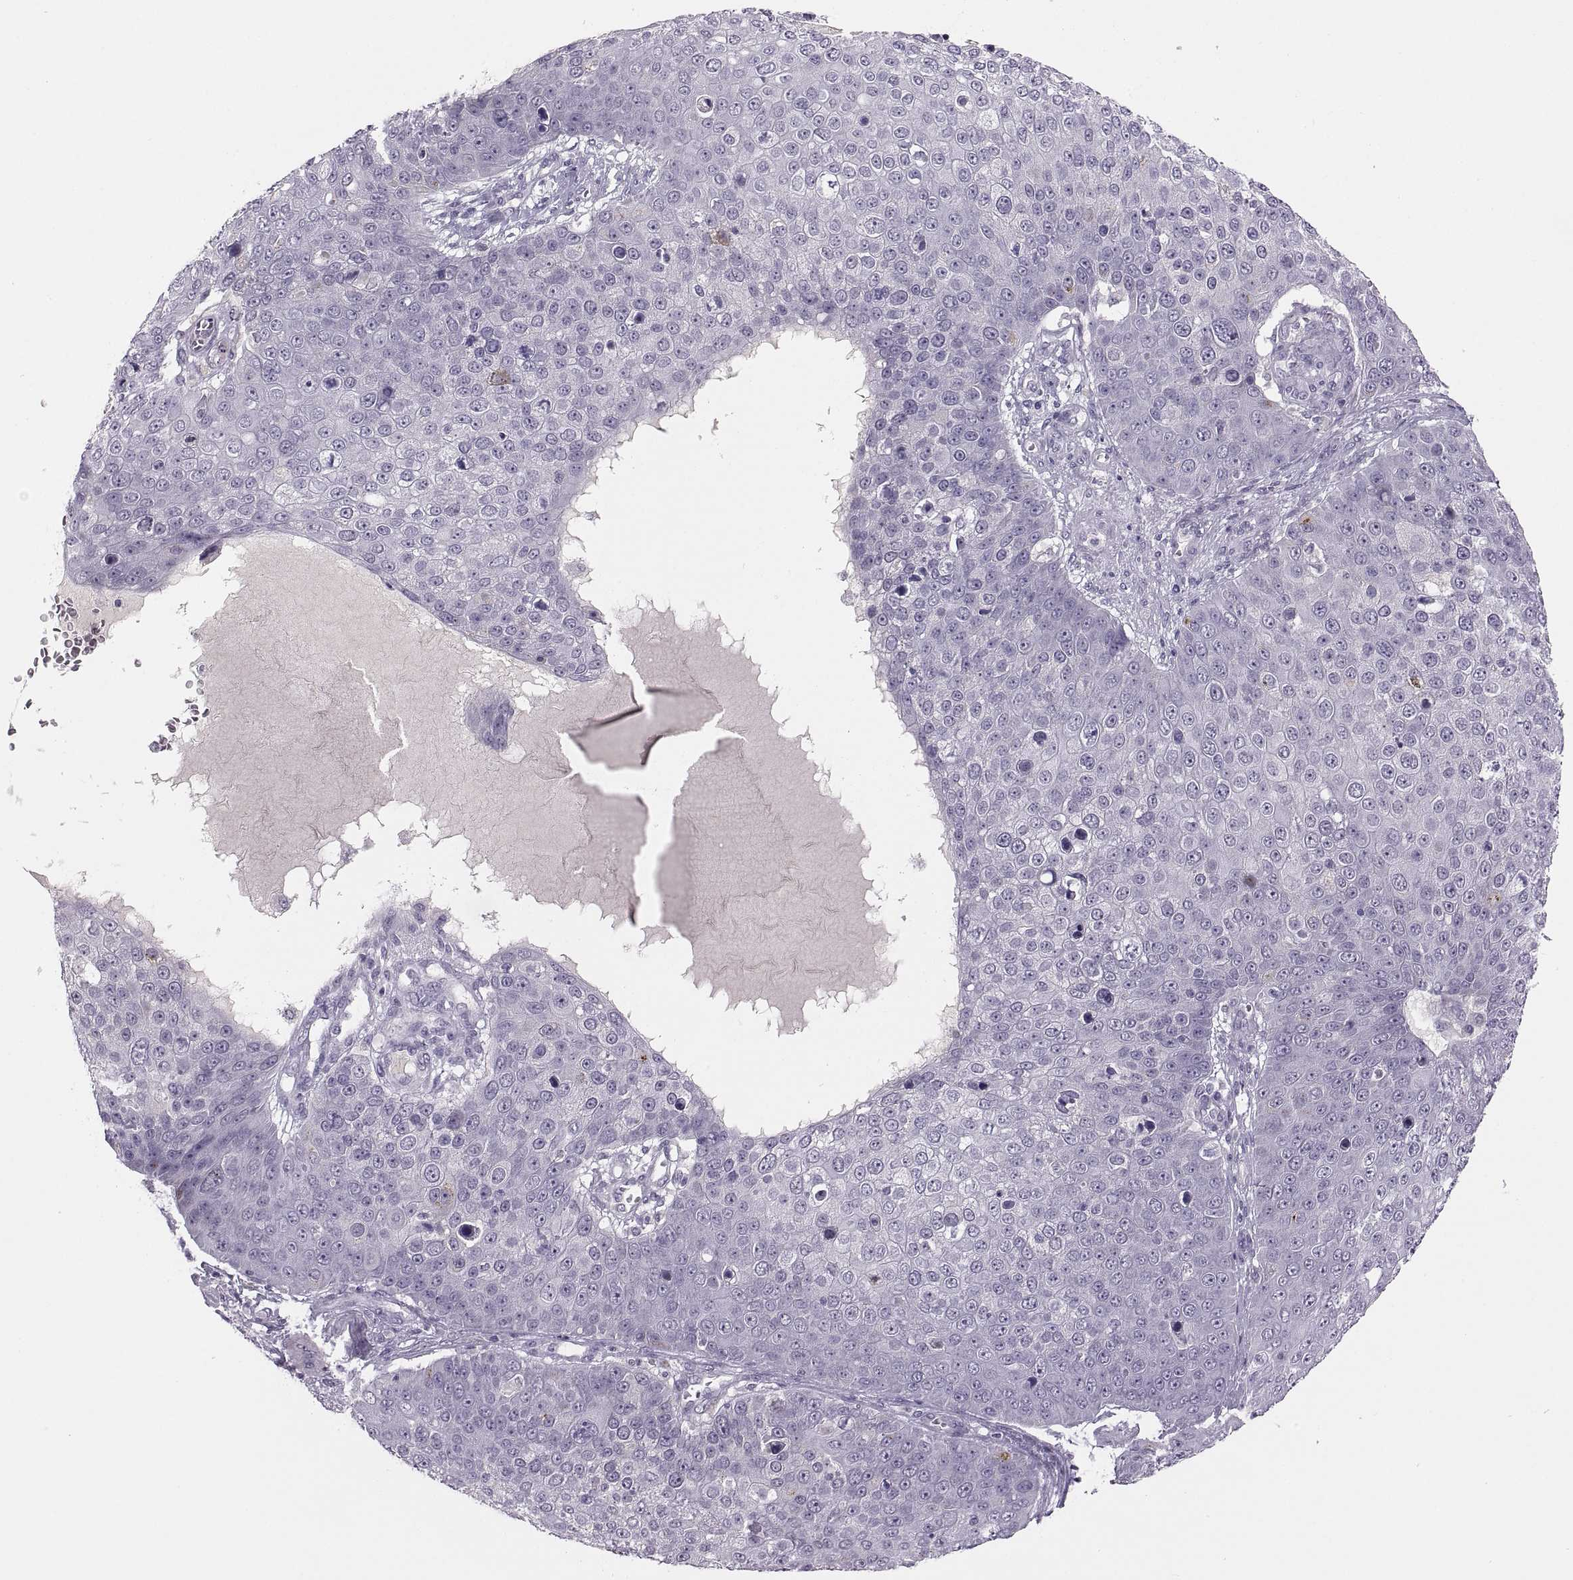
{"staining": {"intensity": "negative", "quantity": "none", "location": "none"}, "tissue": "skin cancer", "cell_type": "Tumor cells", "image_type": "cancer", "snomed": [{"axis": "morphology", "description": "Squamous cell carcinoma, NOS"}, {"axis": "topography", "description": "Skin"}], "caption": "High magnification brightfield microscopy of skin cancer stained with DAB (brown) and counterstained with hematoxylin (blue): tumor cells show no significant expression. (IHC, brightfield microscopy, high magnification).", "gene": "CHCT1", "patient": {"sex": "male", "age": 71}}